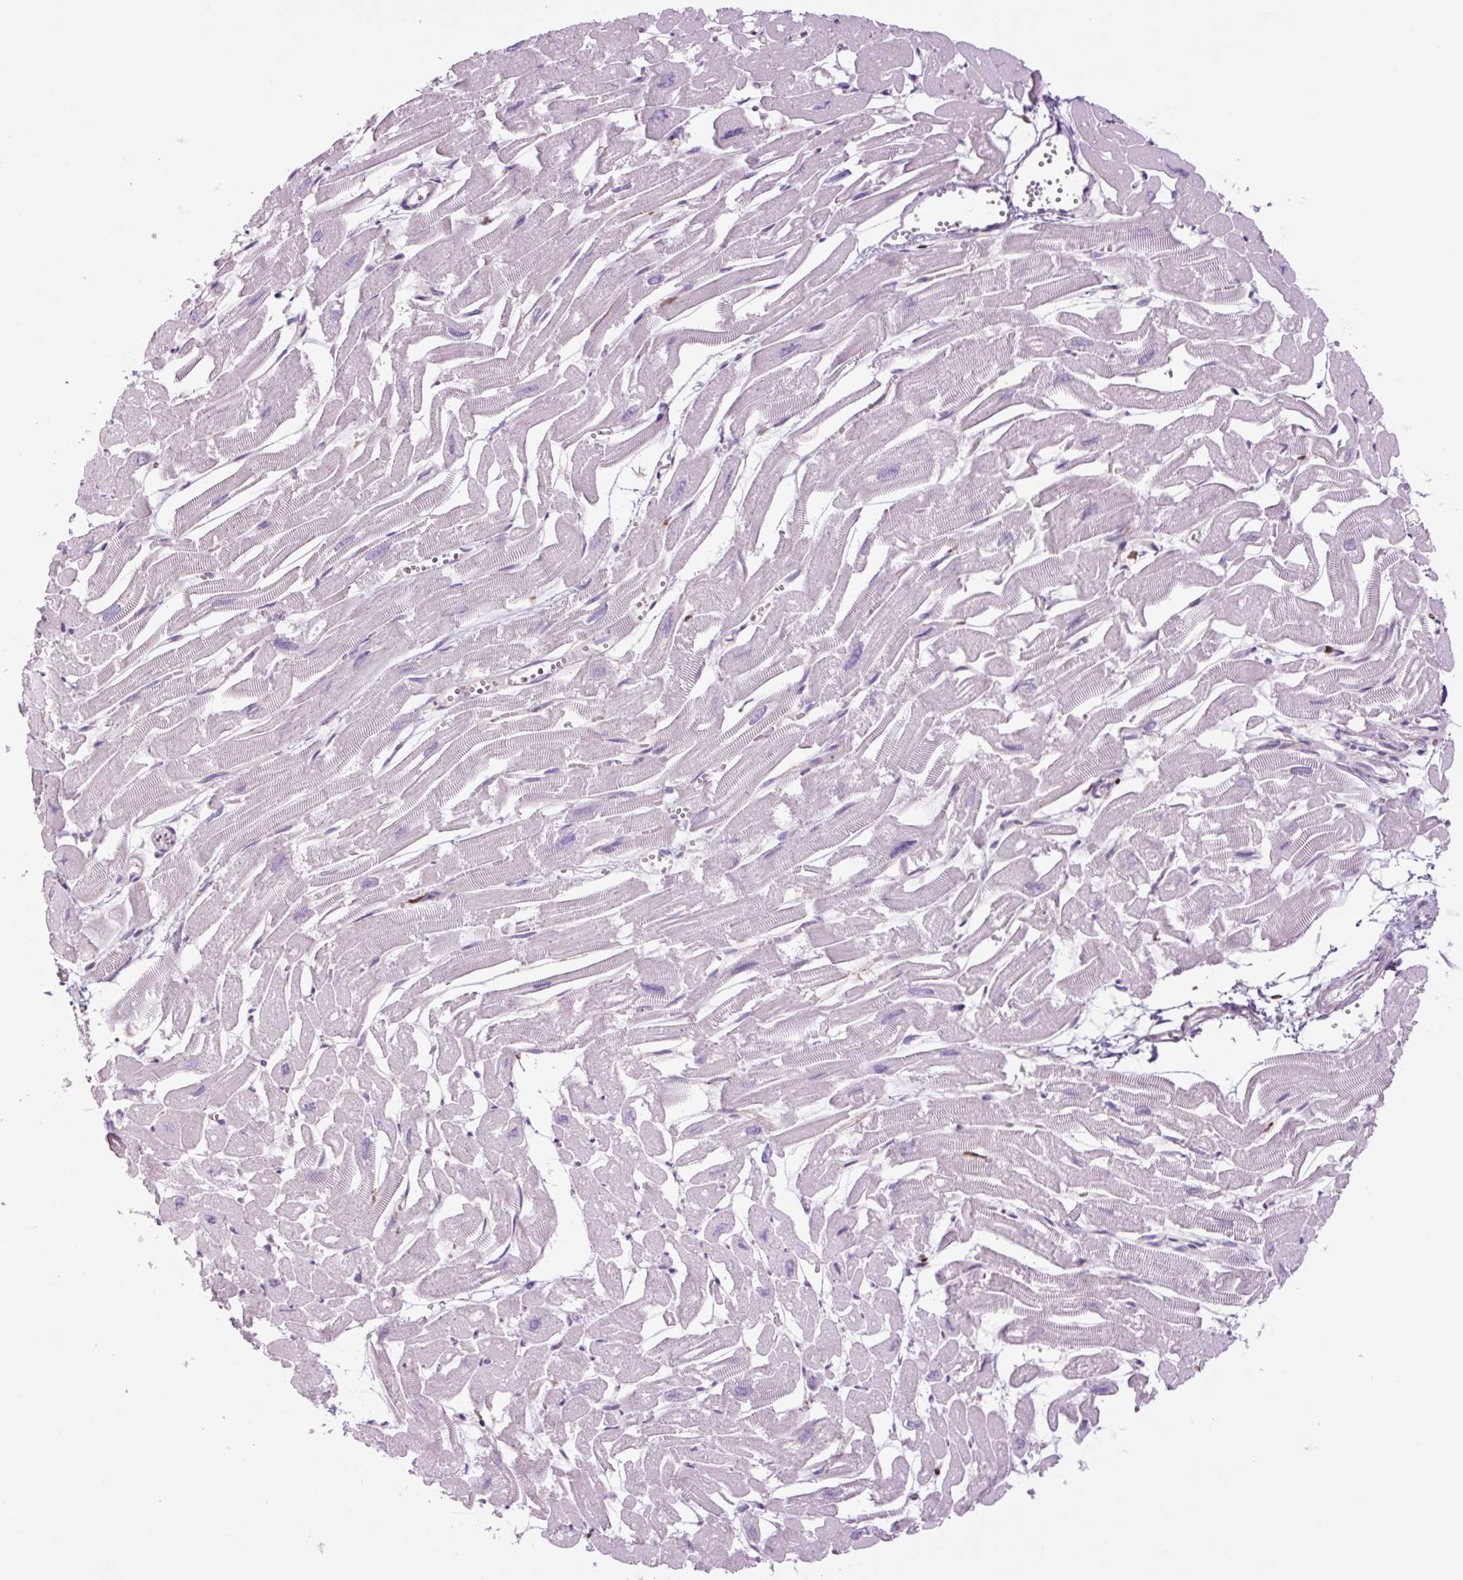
{"staining": {"intensity": "negative", "quantity": "none", "location": "none"}, "tissue": "heart muscle", "cell_type": "Cardiomyocytes", "image_type": "normal", "snomed": [{"axis": "morphology", "description": "Normal tissue, NOS"}, {"axis": "topography", "description": "Heart"}], "caption": "IHC of unremarkable human heart muscle reveals no positivity in cardiomyocytes. (Brightfield microscopy of DAB immunohistochemistry at high magnification).", "gene": "SPI1", "patient": {"sex": "male", "age": 54}}